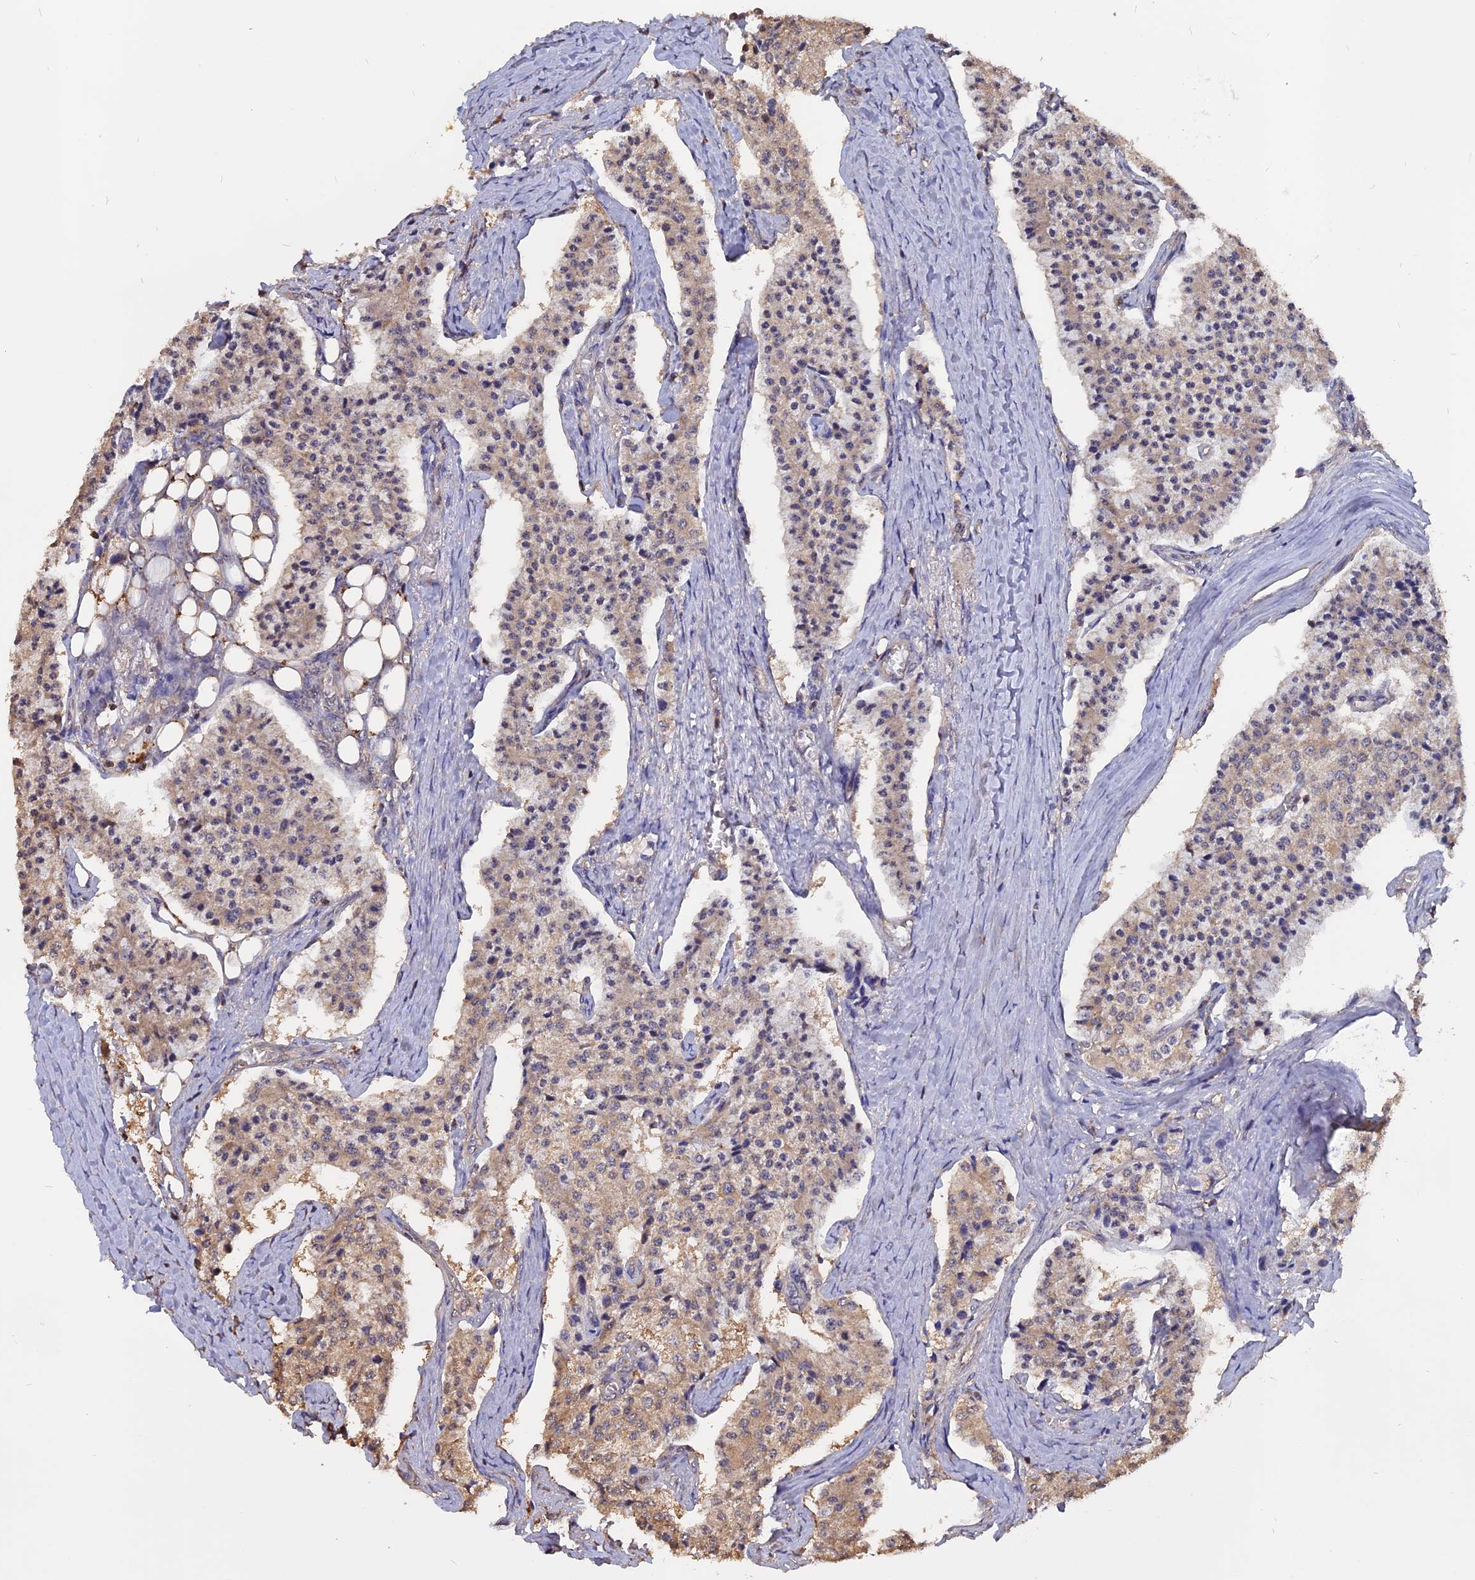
{"staining": {"intensity": "weak", "quantity": ">75%", "location": "cytoplasmic/membranous"}, "tissue": "carcinoid", "cell_type": "Tumor cells", "image_type": "cancer", "snomed": [{"axis": "morphology", "description": "Carcinoid, malignant, NOS"}, {"axis": "topography", "description": "Colon"}], "caption": "This photomicrograph displays IHC staining of malignant carcinoid, with low weak cytoplasmic/membranous expression in about >75% of tumor cells.", "gene": "CARMIL2", "patient": {"sex": "female", "age": 52}}